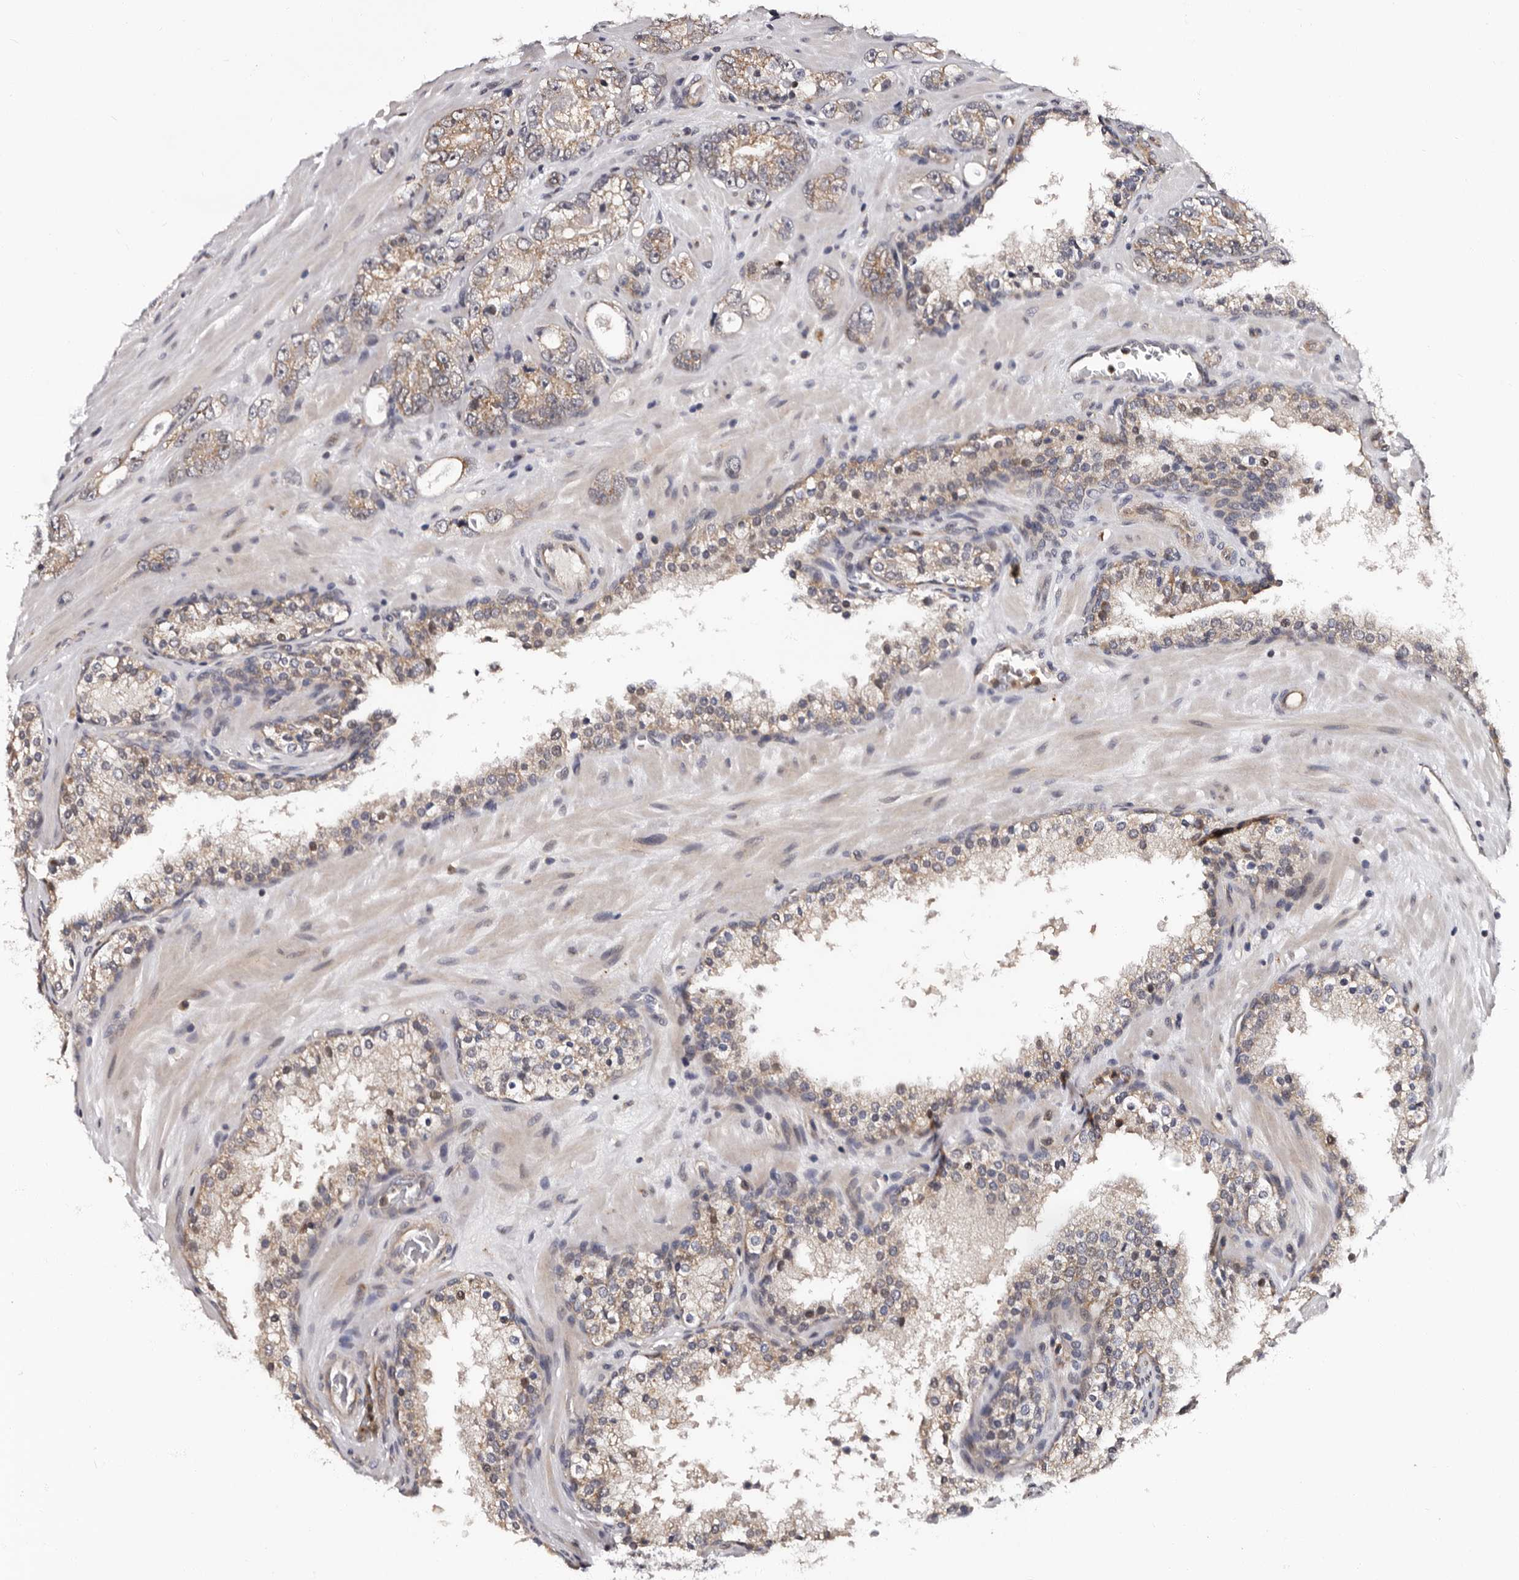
{"staining": {"intensity": "weak", "quantity": ">75%", "location": "cytoplasmic/membranous"}, "tissue": "prostate cancer", "cell_type": "Tumor cells", "image_type": "cancer", "snomed": [{"axis": "morphology", "description": "Adenocarcinoma, High grade"}, {"axis": "topography", "description": "Prostate"}], "caption": "Protein expression analysis of human prostate cancer reveals weak cytoplasmic/membranous expression in about >75% of tumor cells. (brown staining indicates protein expression, while blue staining denotes nuclei).", "gene": "GLRX3", "patient": {"sex": "male", "age": 56}}